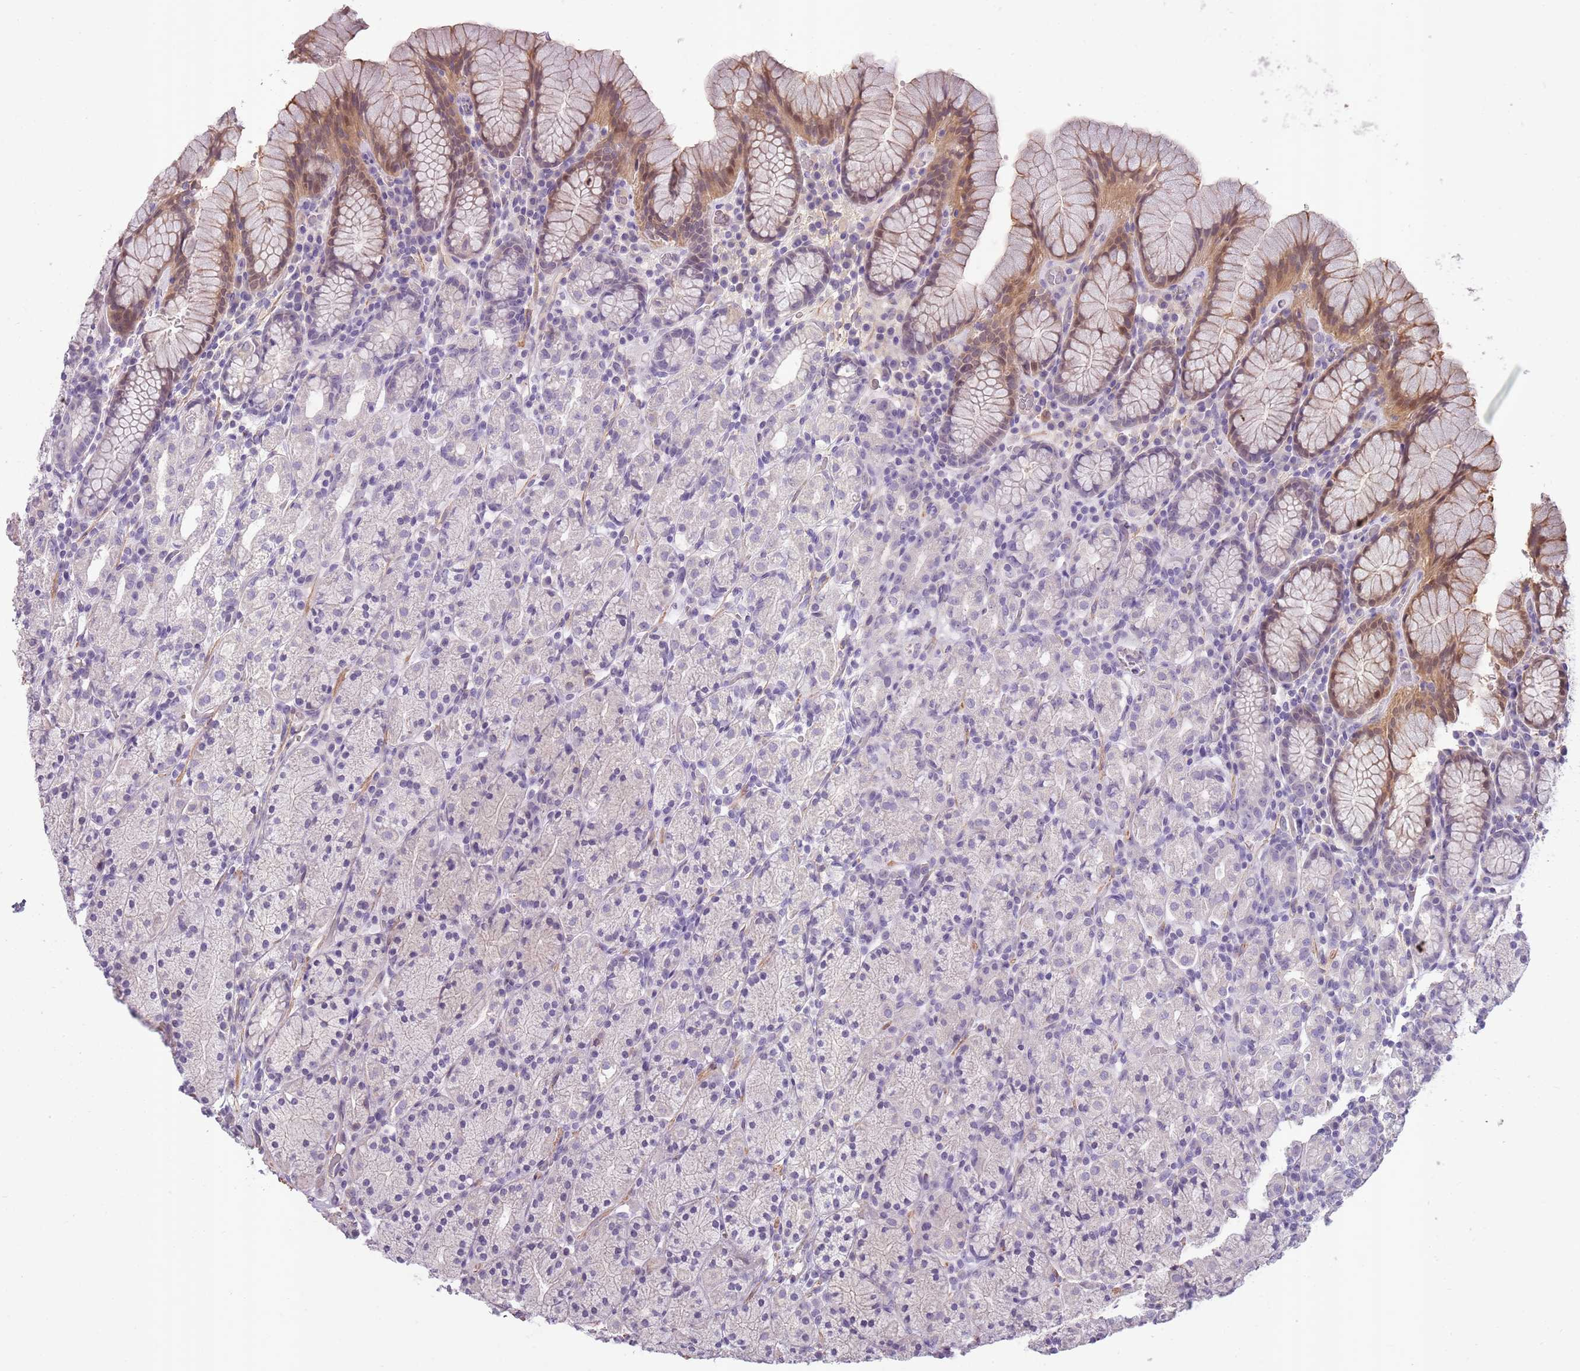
{"staining": {"intensity": "moderate", "quantity": "<25%", "location": "cytoplasmic/membranous"}, "tissue": "stomach", "cell_type": "Glandular cells", "image_type": "normal", "snomed": [{"axis": "morphology", "description": "Normal tissue, NOS"}, {"axis": "topography", "description": "Stomach, upper"}, {"axis": "topography", "description": "Stomach"}], "caption": "Immunohistochemical staining of normal stomach shows moderate cytoplasmic/membranous protein positivity in approximately <25% of glandular cells.", "gene": "SLC8A2", "patient": {"sex": "male", "age": 62}}